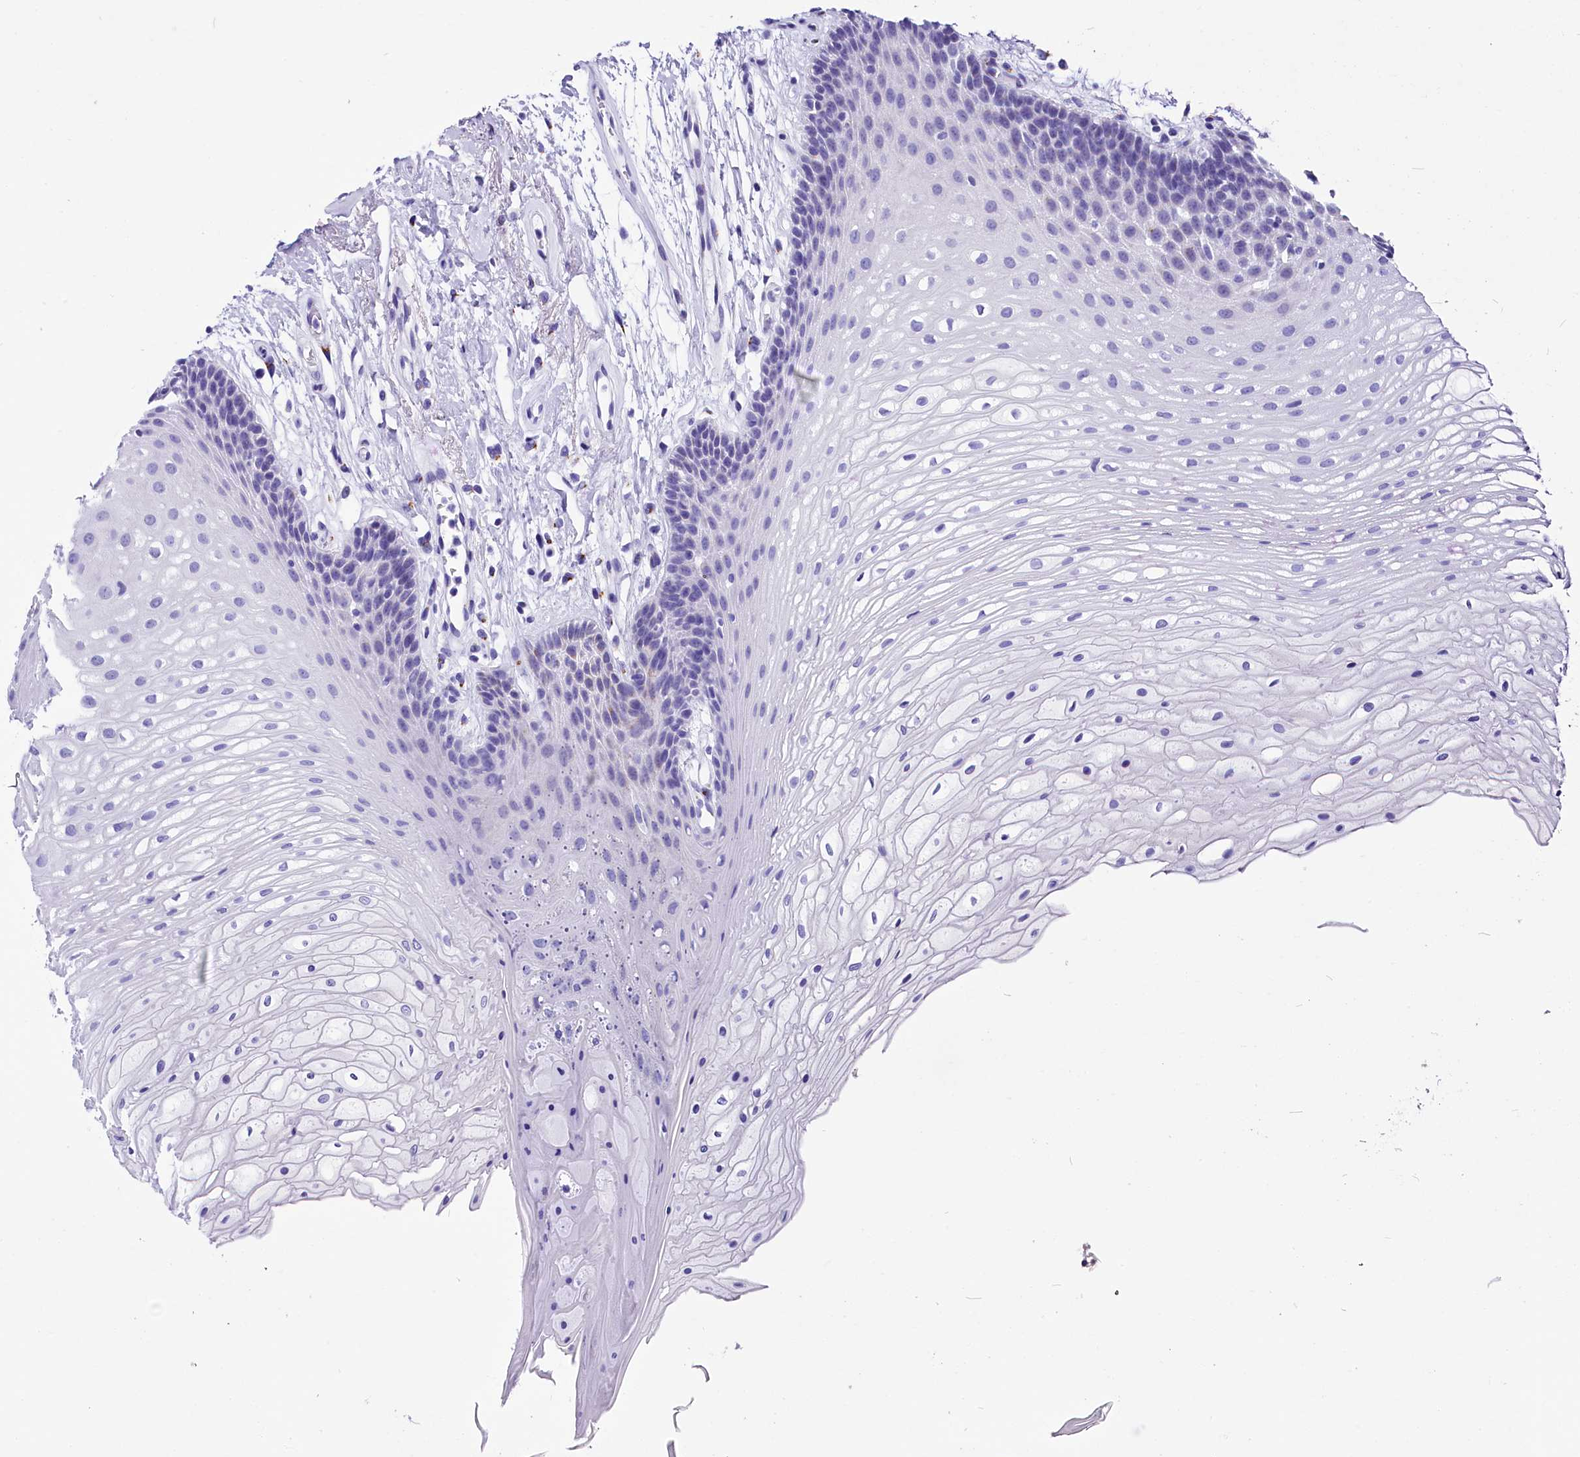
{"staining": {"intensity": "negative", "quantity": "none", "location": "none"}, "tissue": "oral mucosa", "cell_type": "Squamous epithelial cells", "image_type": "normal", "snomed": [{"axis": "morphology", "description": "Normal tissue, NOS"}, {"axis": "topography", "description": "Oral tissue"}], "caption": "IHC photomicrograph of benign oral mucosa stained for a protein (brown), which displays no positivity in squamous epithelial cells.", "gene": "AP3B2", "patient": {"sex": "female", "age": 80}}